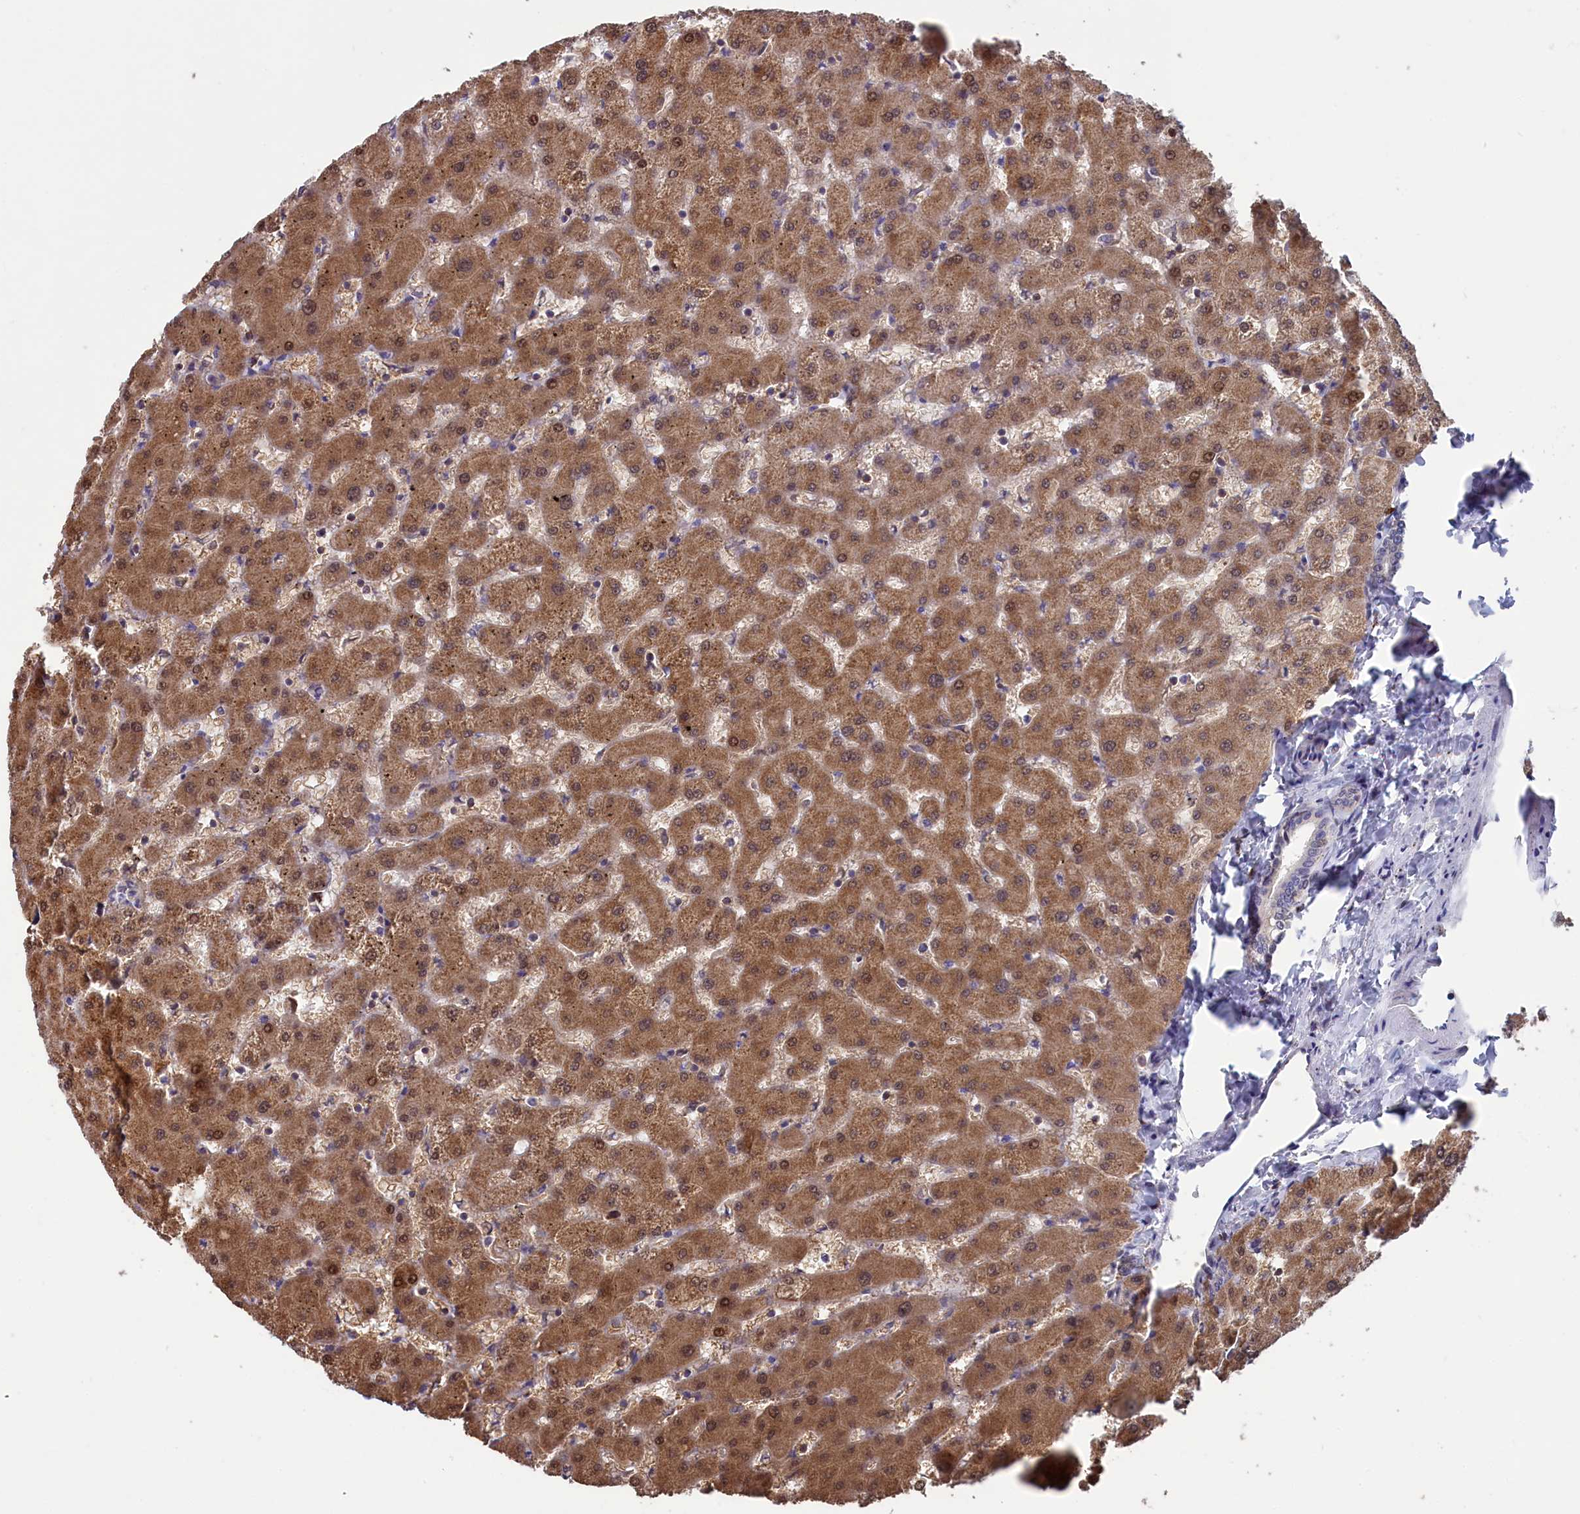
{"staining": {"intensity": "weak", "quantity": "25%-75%", "location": "cytoplasmic/membranous,nuclear"}, "tissue": "liver", "cell_type": "Cholangiocytes", "image_type": "normal", "snomed": [{"axis": "morphology", "description": "Normal tissue, NOS"}, {"axis": "topography", "description": "Liver"}], "caption": "Immunohistochemical staining of benign human liver reveals weak cytoplasmic/membranous,nuclear protein expression in approximately 25%-75% of cholangiocytes. (DAB (3,3'-diaminobenzidine) IHC, brown staining for protein, blue staining for nuclei).", "gene": "TIMM44", "patient": {"sex": "female", "age": 63}}